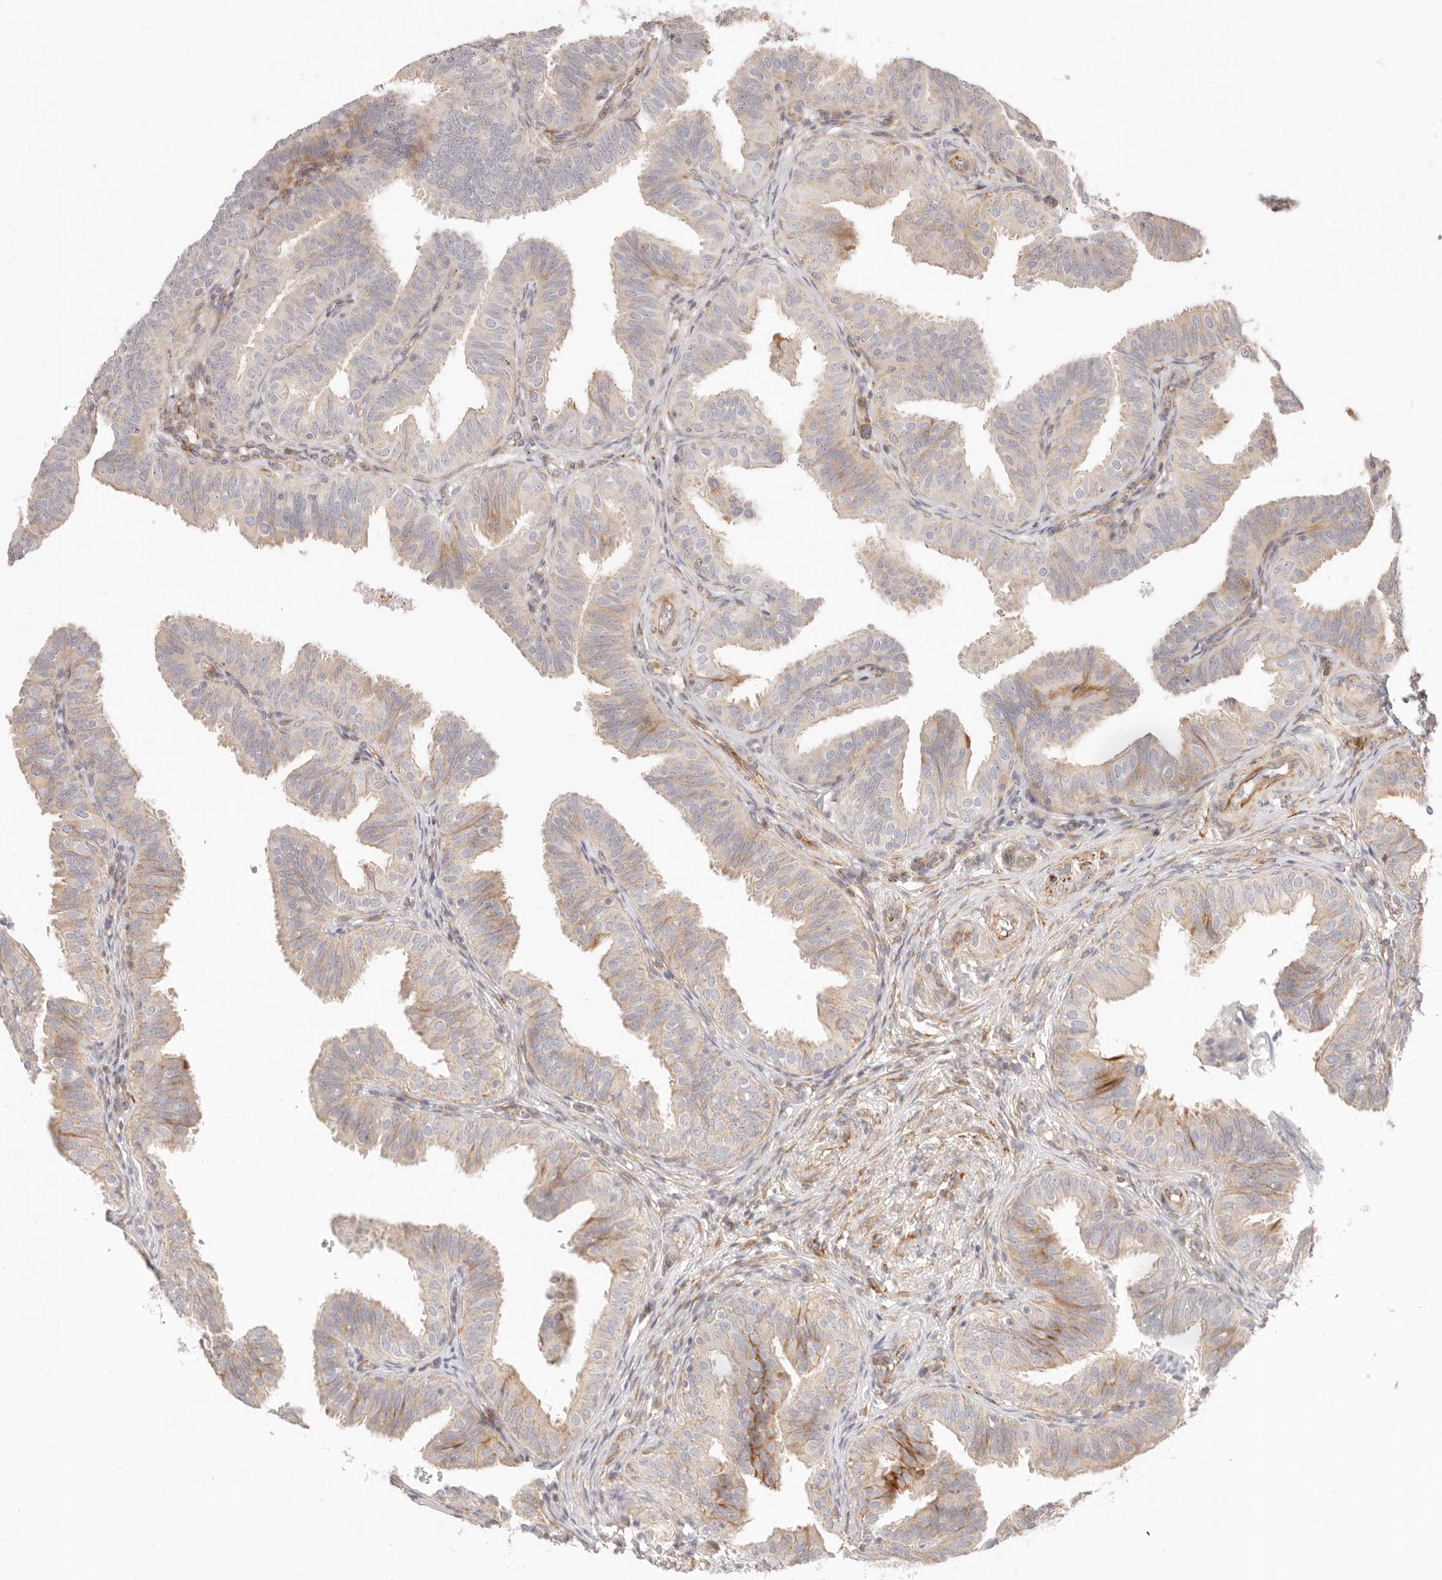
{"staining": {"intensity": "weak", "quantity": "<25%", "location": "cytoplasmic/membranous"}, "tissue": "fallopian tube", "cell_type": "Glandular cells", "image_type": "normal", "snomed": [{"axis": "morphology", "description": "Normal tissue, NOS"}, {"axis": "topography", "description": "Fallopian tube"}], "caption": "Immunohistochemical staining of benign human fallopian tube reveals no significant expression in glandular cells.", "gene": "SASS6", "patient": {"sex": "female", "age": 35}}